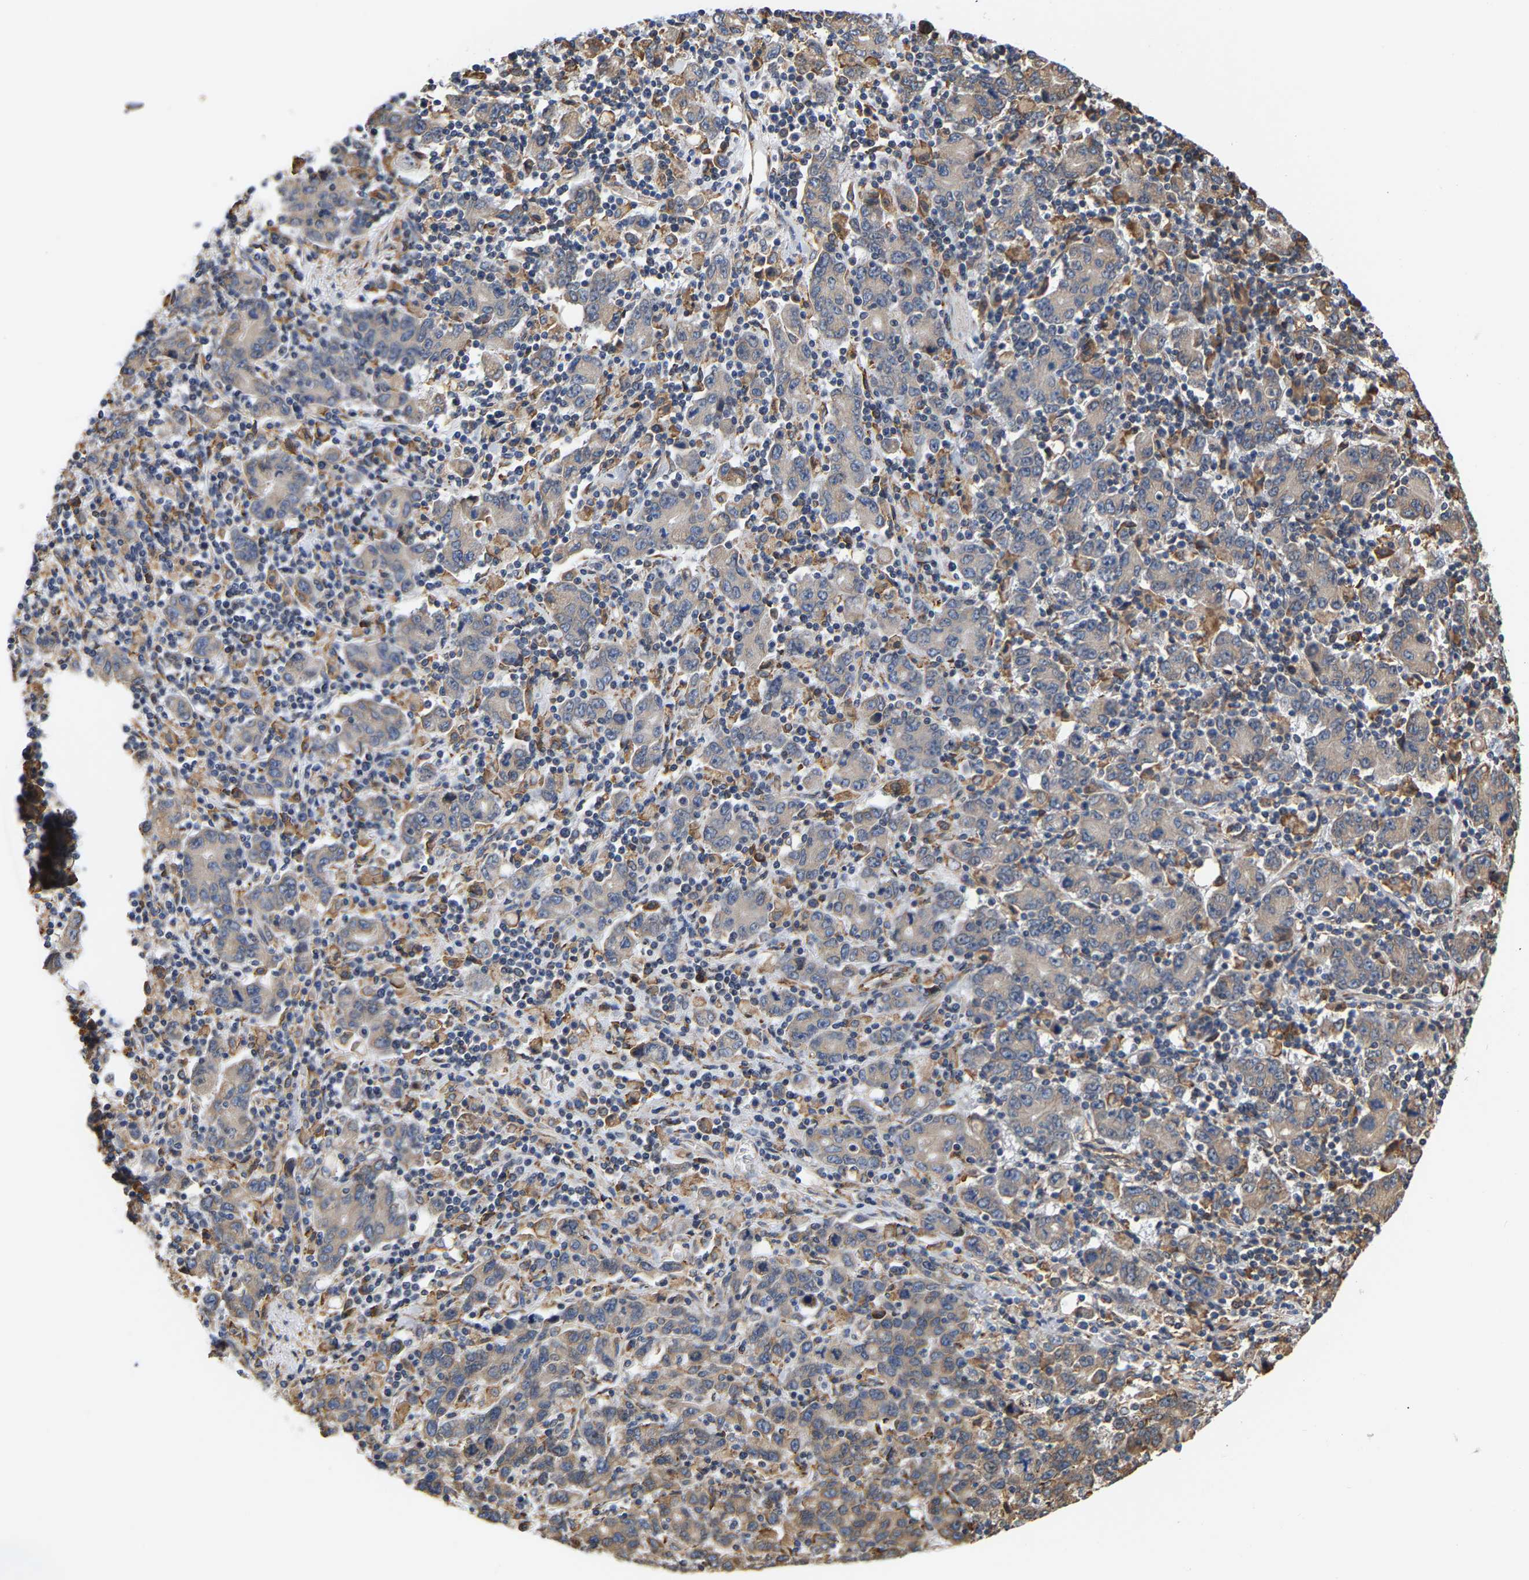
{"staining": {"intensity": "weak", "quantity": "<25%", "location": "cytoplasmic/membranous"}, "tissue": "stomach cancer", "cell_type": "Tumor cells", "image_type": "cancer", "snomed": [{"axis": "morphology", "description": "Adenocarcinoma, NOS"}, {"axis": "topography", "description": "Stomach, upper"}], "caption": "Immunohistochemistry of human stomach cancer (adenocarcinoma) exhibits no positivity in tumor cells.", "gene": "ARAP1", "patient": {"sex": "male", "age": 69}}